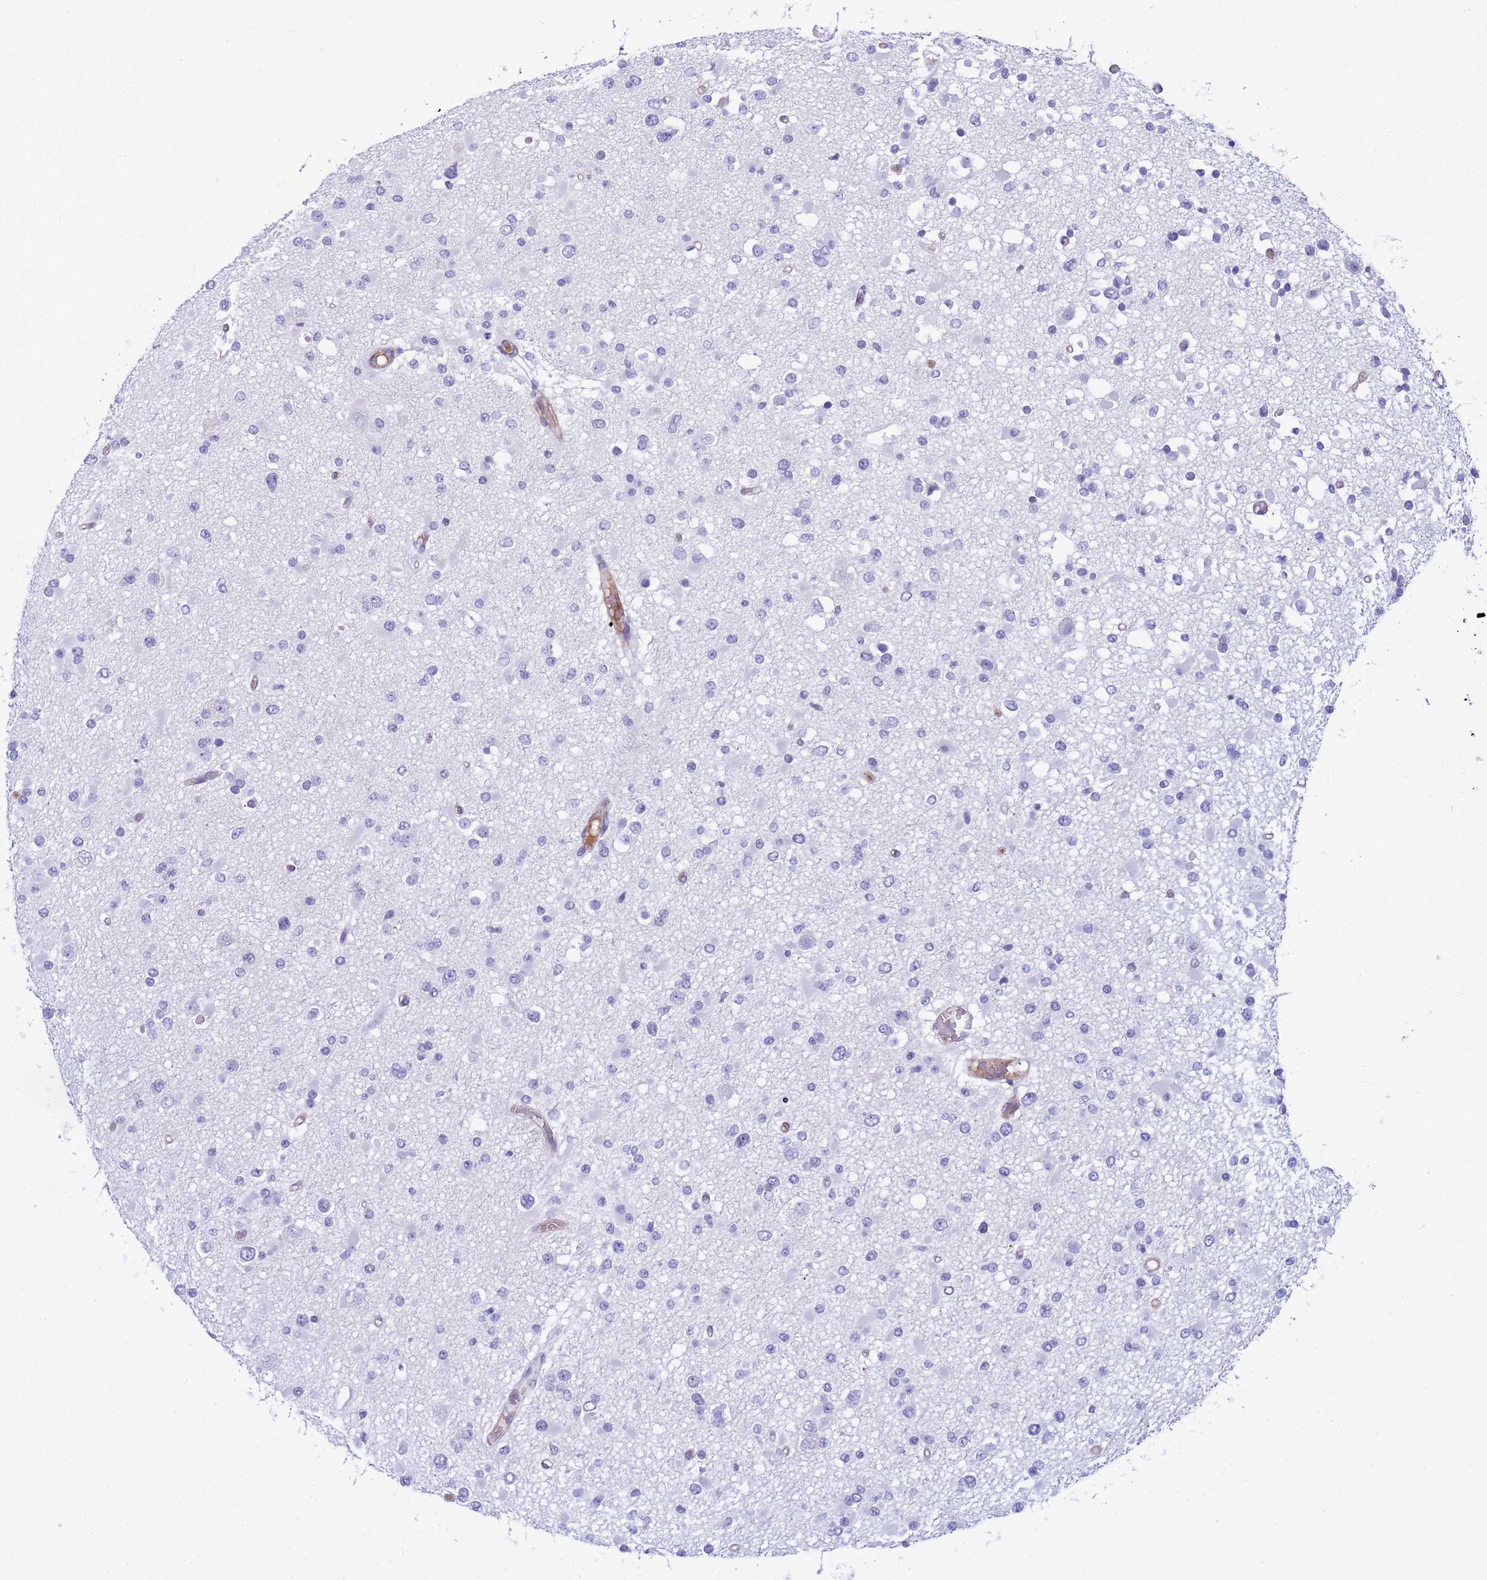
{"staining": {"intensity": "negative", "quantity": "none", "location": "none"}, "tissue": "glioma", "cell_type": "Tumor cells", "image_type": "cancer", "snomed": [{"axis": "morphology", "description": "Glioma, malignant, Low grade"}, {"axis": "topography", "description": "Brain"}], "caption": "This micrograph is of glioma stained with immunohistochemistry (IHC) to label a protein in brown with the nuclei are counter-stained blue. There is no staining in tumor cells.", "gene": "ORM1", "patient": {"sex": "female", "age": 22}}